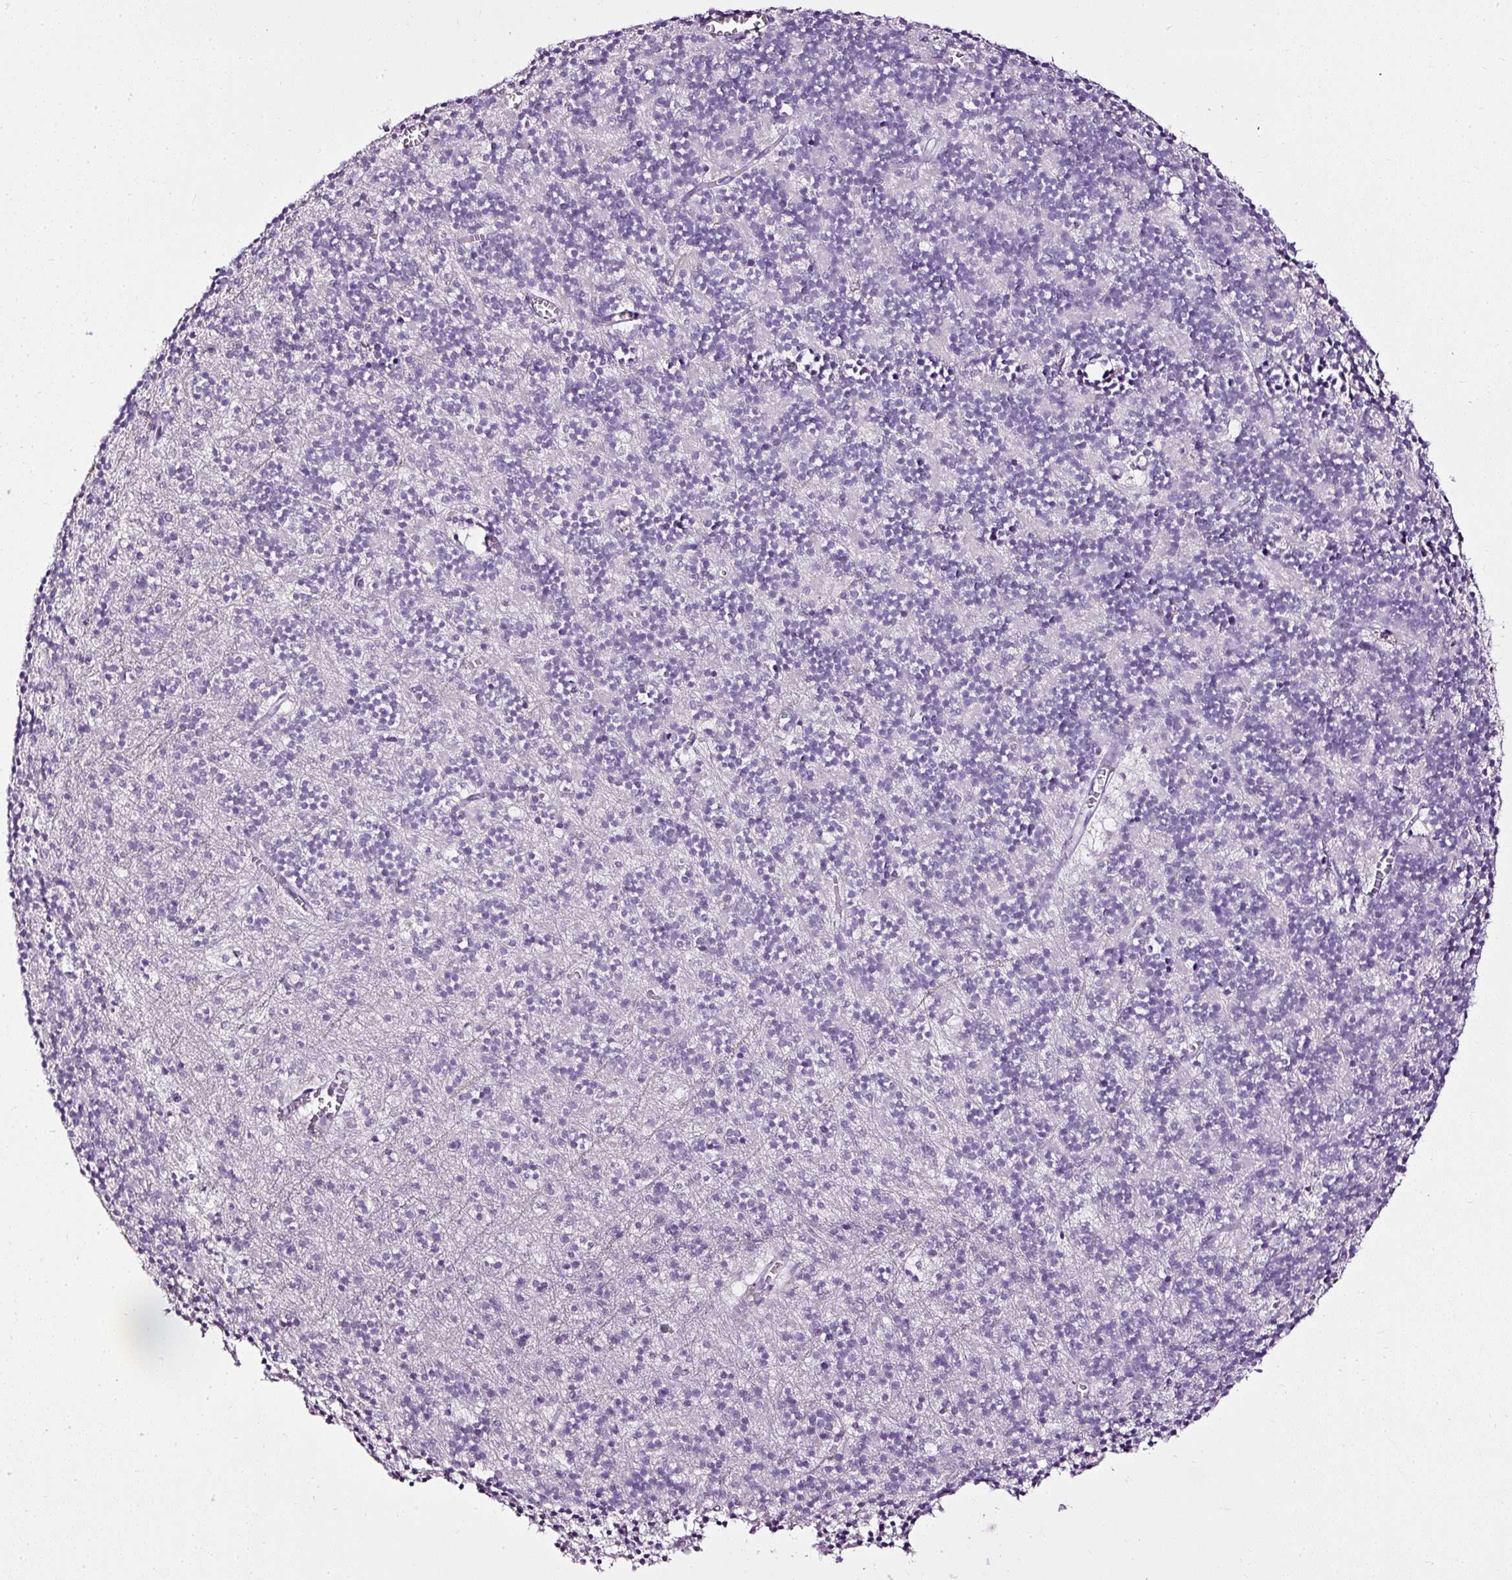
{"staining": {"intensity": "negative", "quantity": "none", "location": "none"}, "tissue": "cerebellum", "cell_type": "Cells in granular layer", "image_type": "normal", "snomed": [{"axis": "morphology", "description": "Normal tissue, NOS"}, {"axis": "topography", "description": "Cerebellum"}], "caption": "An immunohistochemistry (IHC) photomicrograph of unremarkable cerebellum is shown. There is no staining in cells in granular layer of cerebellum. The staining is performed using DAB brown chromogen with nuclei counter-stained in using hematoxylin.", "gene": "ATP2A1", "patient": {"sex": "male", "age": 54}}